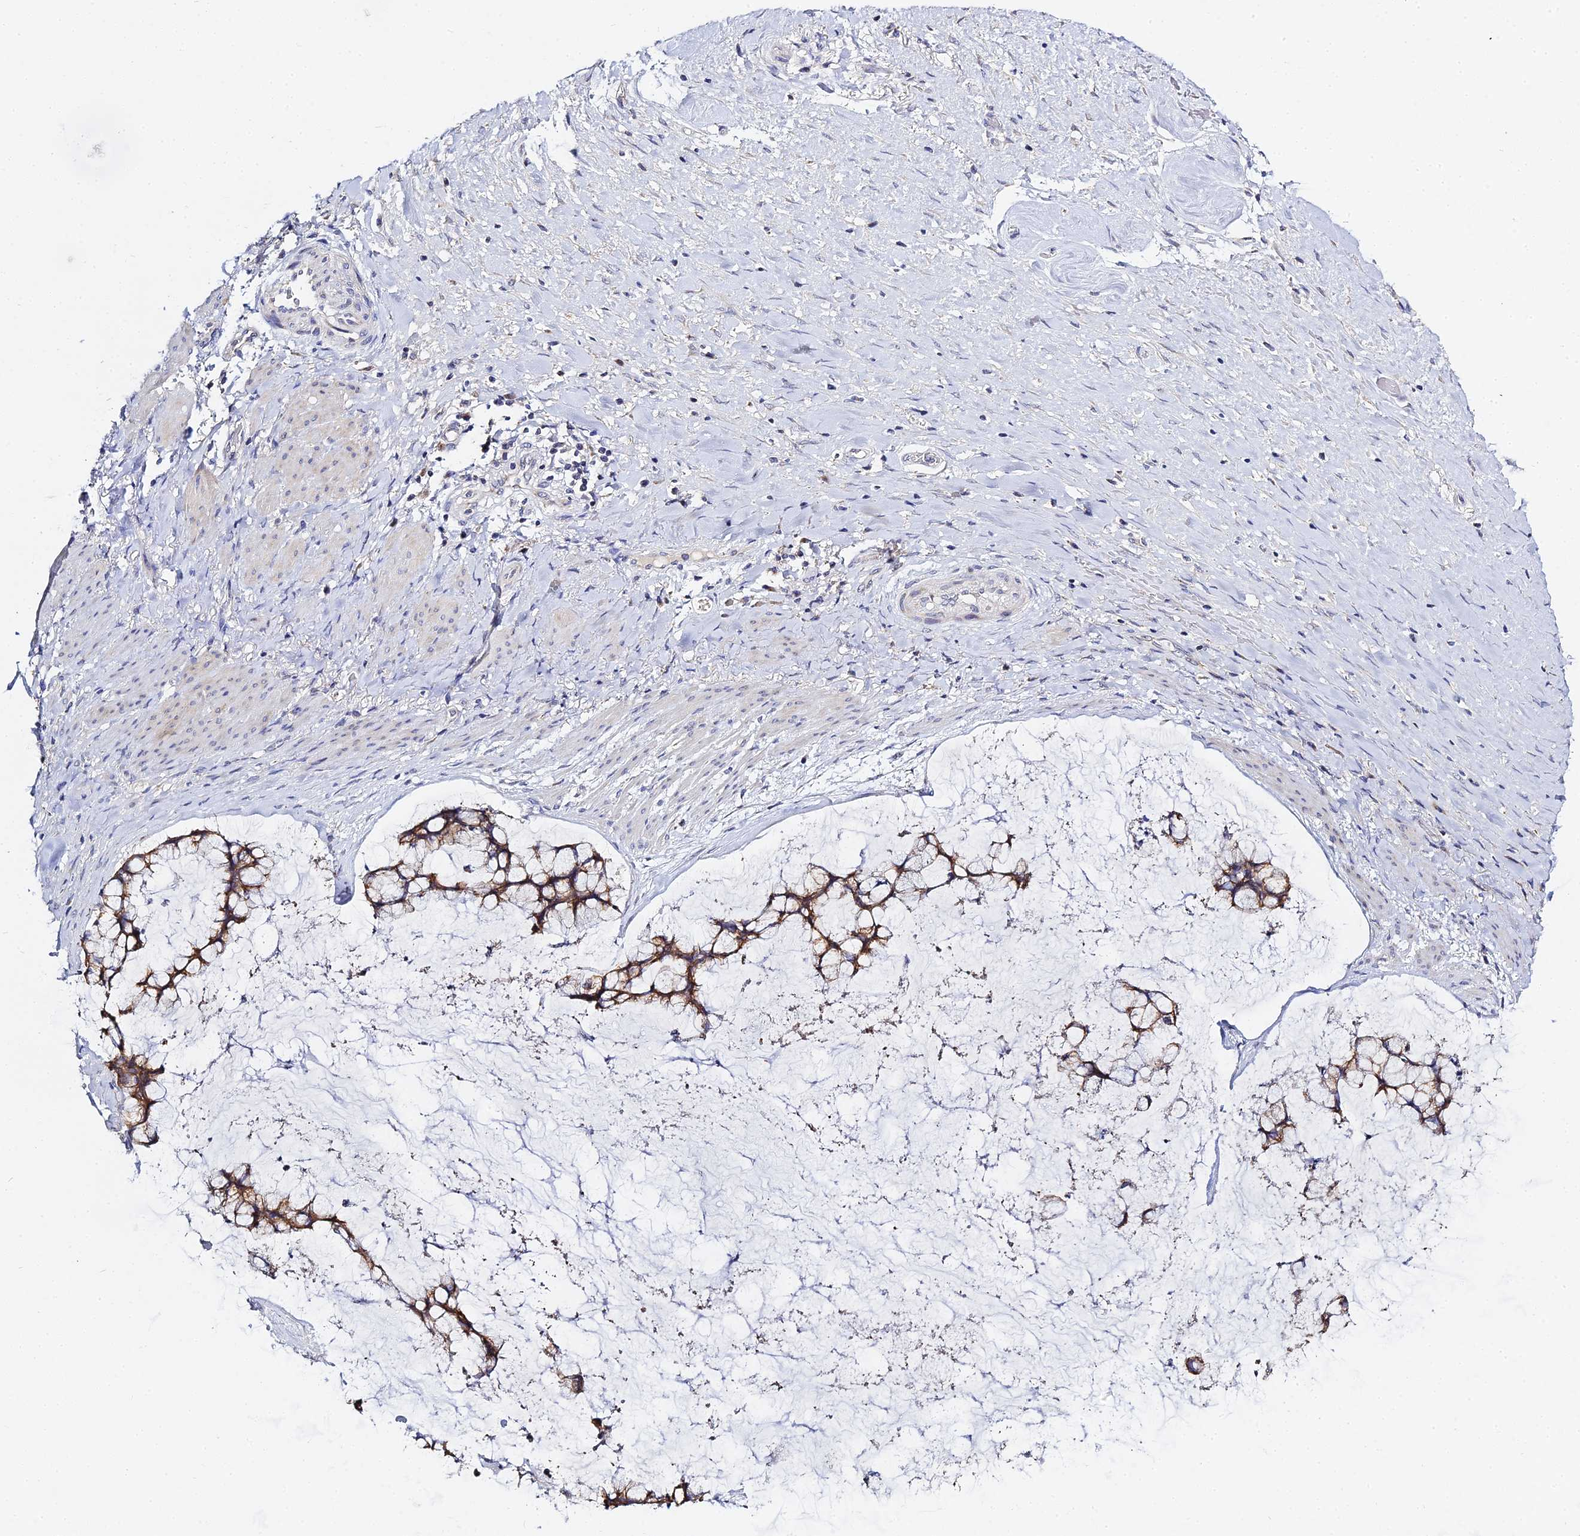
{"staining": {"intensity": "moderate", "quantity": ">75%", "location": "cytoplasmic/membranous"}, "tissue": "ovarian cancer", "cell_type": "Tumor cells", "image_type": "cancer", "snomed": [{"axis": "morphology", "description": "Cystadenocarcinoma, mucinous, NOS"}, {"axis": "topography", "description": "Ovary"}], "caption": "Moderate cytoplasmic/membranous protein expression is identified in approximately >75% of tumor cells in ovarian cancer (mucinous cystadenocarcinoma).", "gene": "ZXDA", "patient": {"sex": "female", "age": 42}}